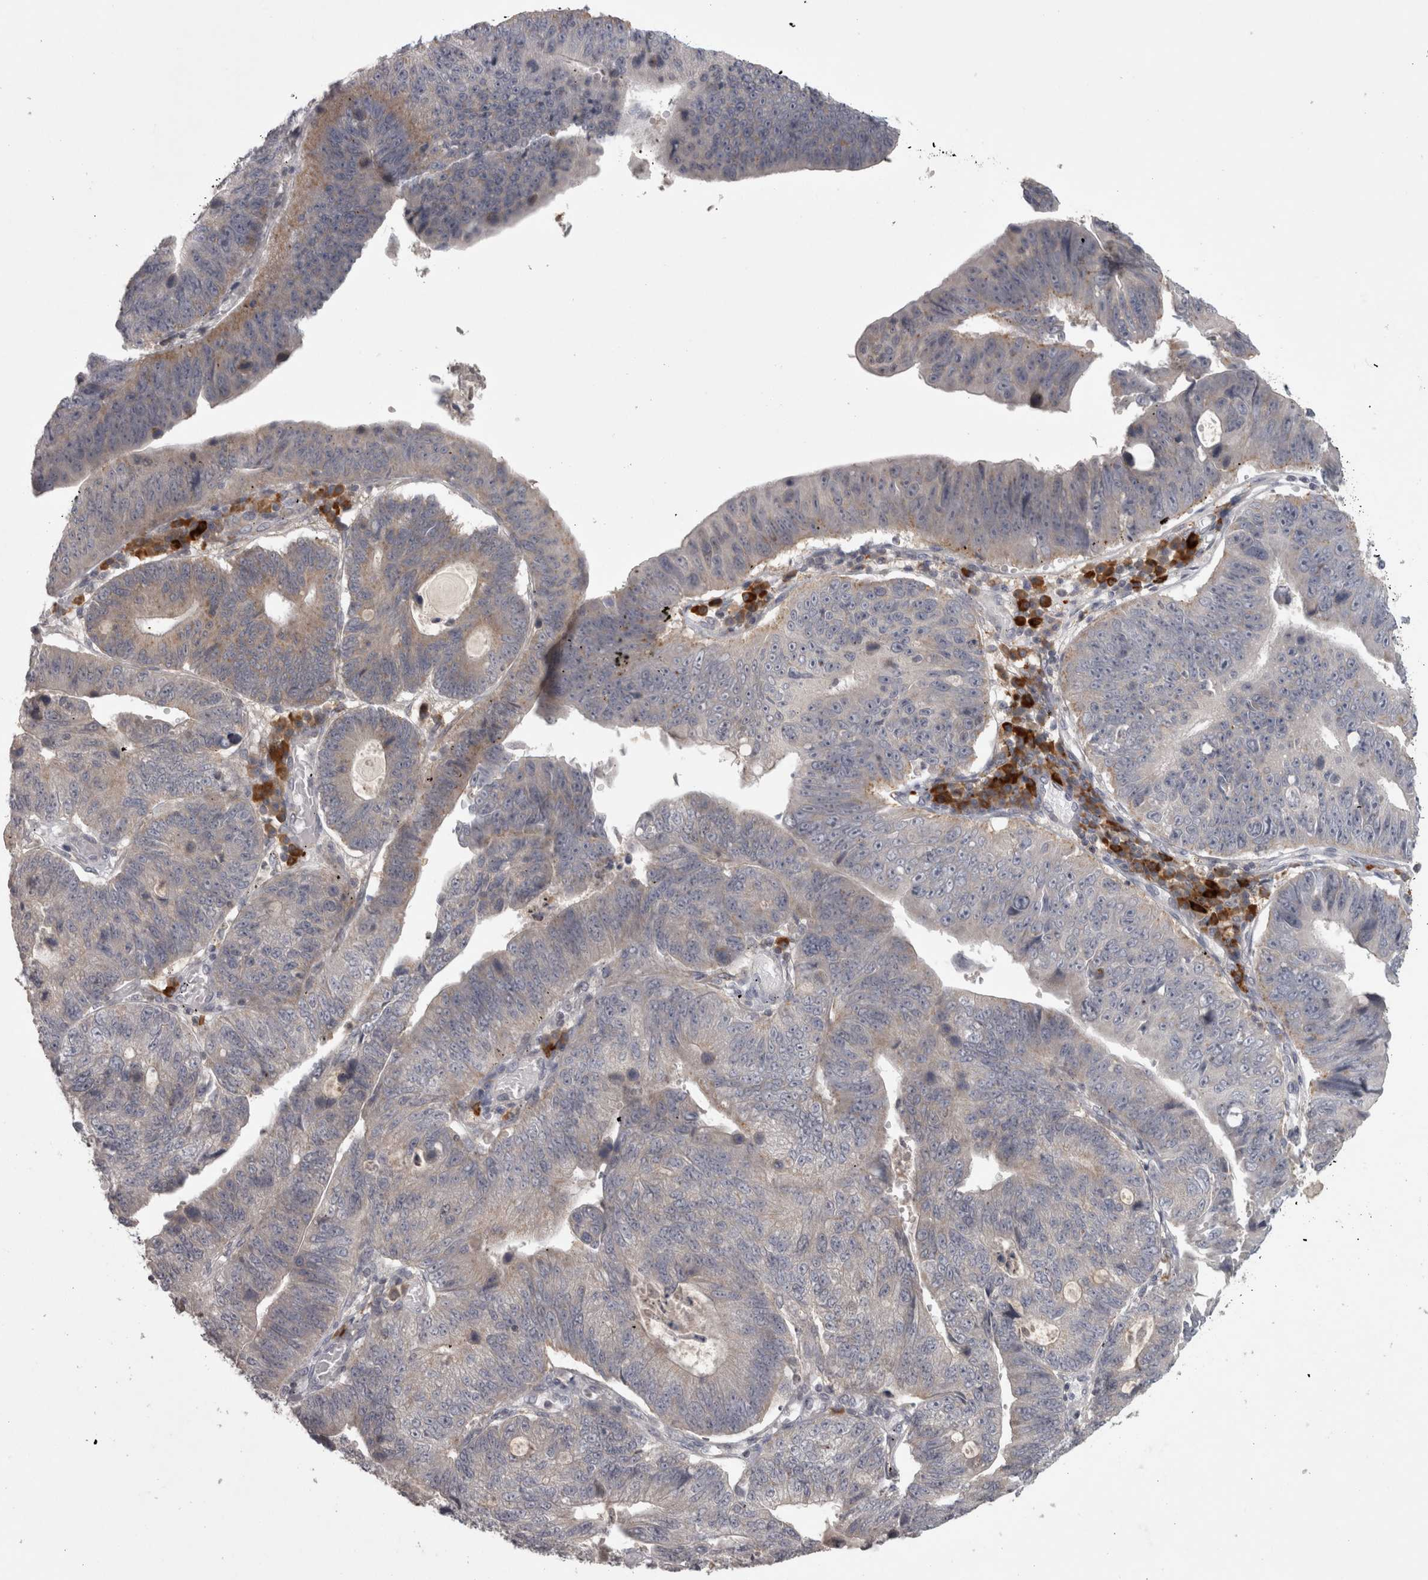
{"staining": {"intensity": "moderate", "quantity": "<25%", "location": "cytoplasmic/membranous"}, "tissue": "stomach cancer", "cell_type": "Tumor cells", "image_type": "cancer", "snomed": [{"axis": "morphology", "description": "Adenocarcinoma, NOS"}, {"axis": "topography", "description": "Stomach"}], "caption": "A micrograph of human stomach adenocarcinoma stained for a protein displays moderate cytoplasmic/membranous brown staining in tumor cells. The staining was performed using DAB (3,3'-diaminobenzidine) to visualize the protein expression in brown, while the nuclei were stained in blue with hematoxylin (Magnification: 20x).", "gene": "SLCO5A1", "patient": {"sex": "male", "age": 59}}